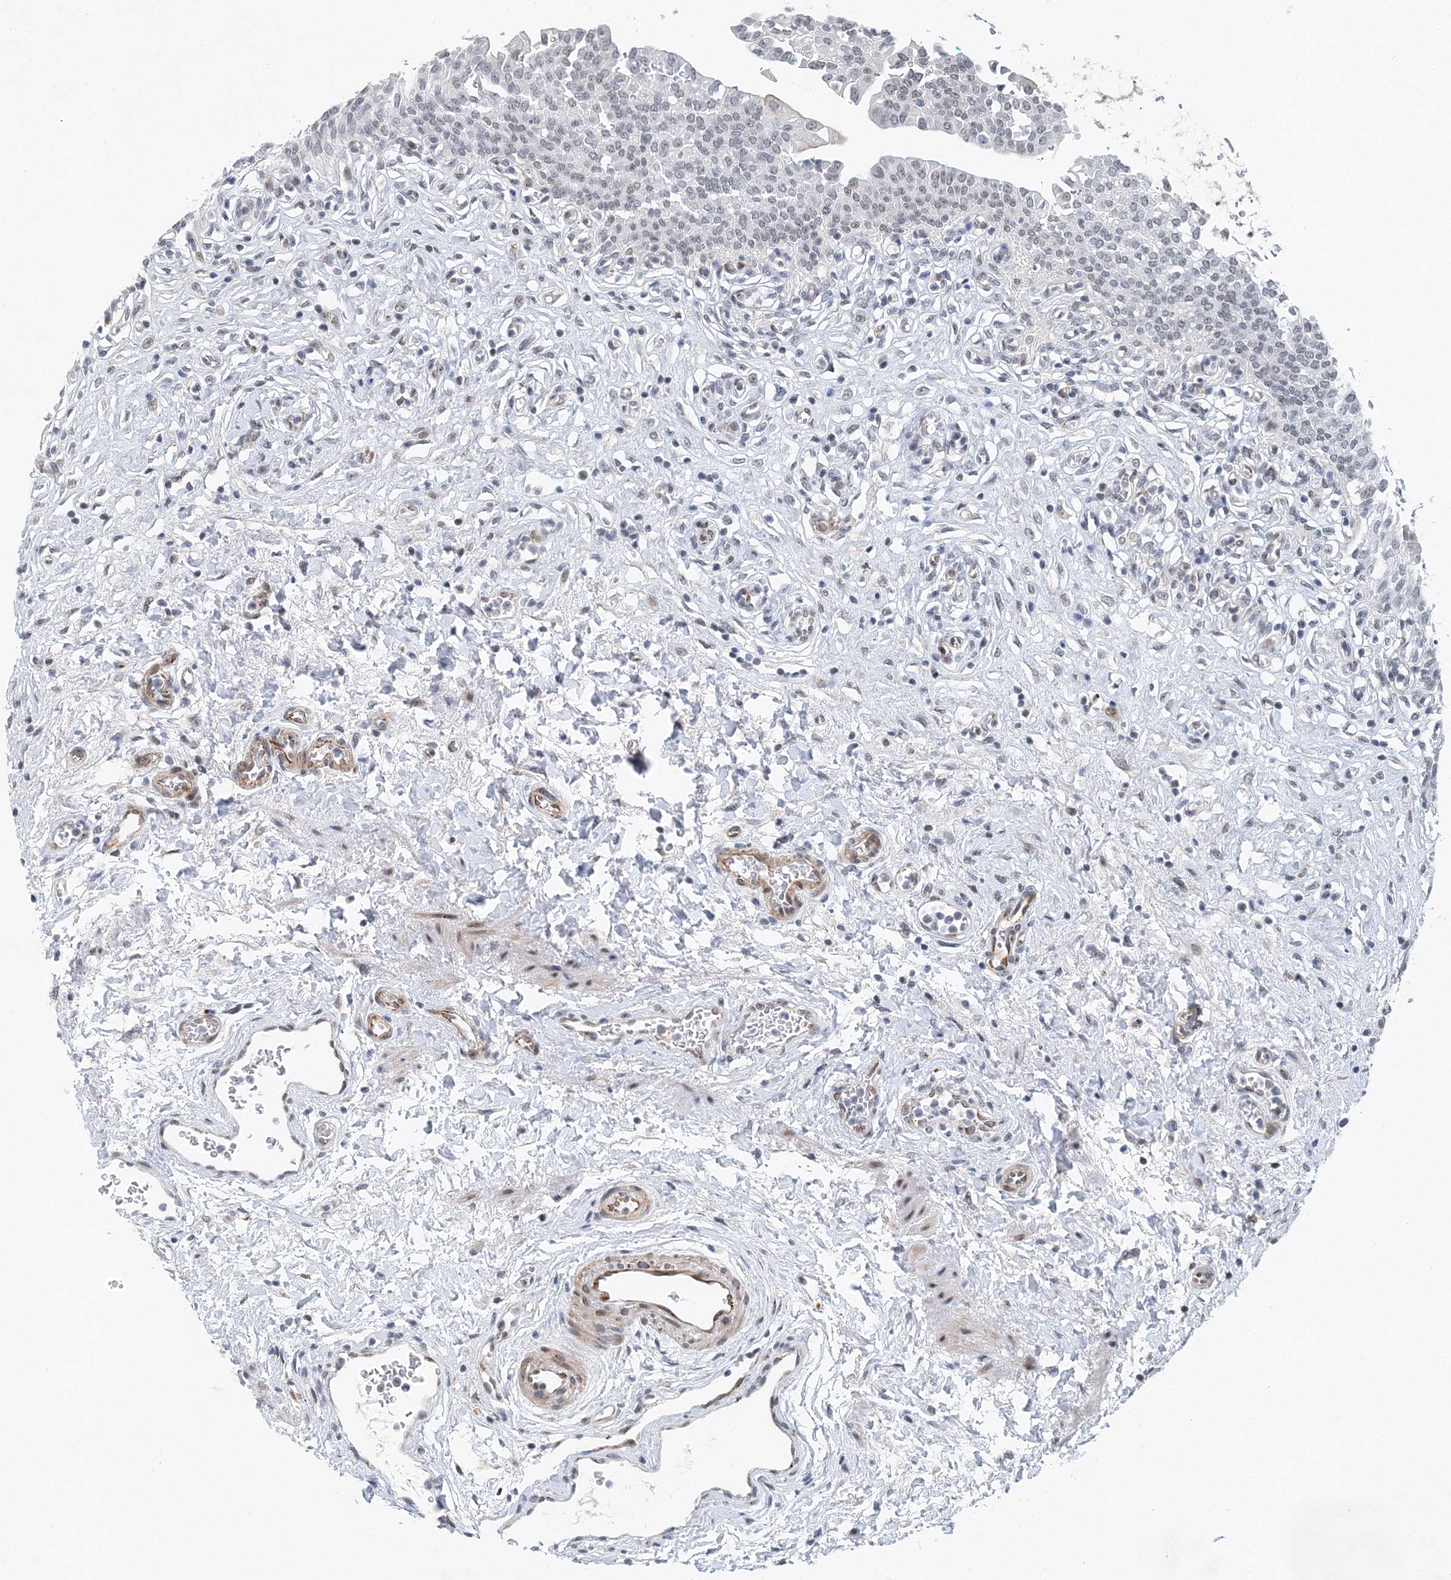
{"staining": {"intensity": "moderate", "quantity": "<25%", "location": "nuclear"}, "tissue": "urinary bladder", "cell_type": "Urothelial cells", "image_type": "normal", "snomed": [{"axis": "morphology", "description": "Urothelial carcinoma, High grade"}, {"axis": "topography", "description": "Urinary bladder"}], "caption": "DAB (3,3'-diaminobenzidine) immunohistochemical staining of normal urinary bladder reveals moderate nuclear protein expression in about <25% of urothelial cells. The protein is stained brown, and the nuclei are stained in blue (DAB (3,3'-diaminobenzidine) IHC with brightfield microscopy, high magnification).", "gene": "UIMC1", "patient": {"sex": "male", "age": 46}}